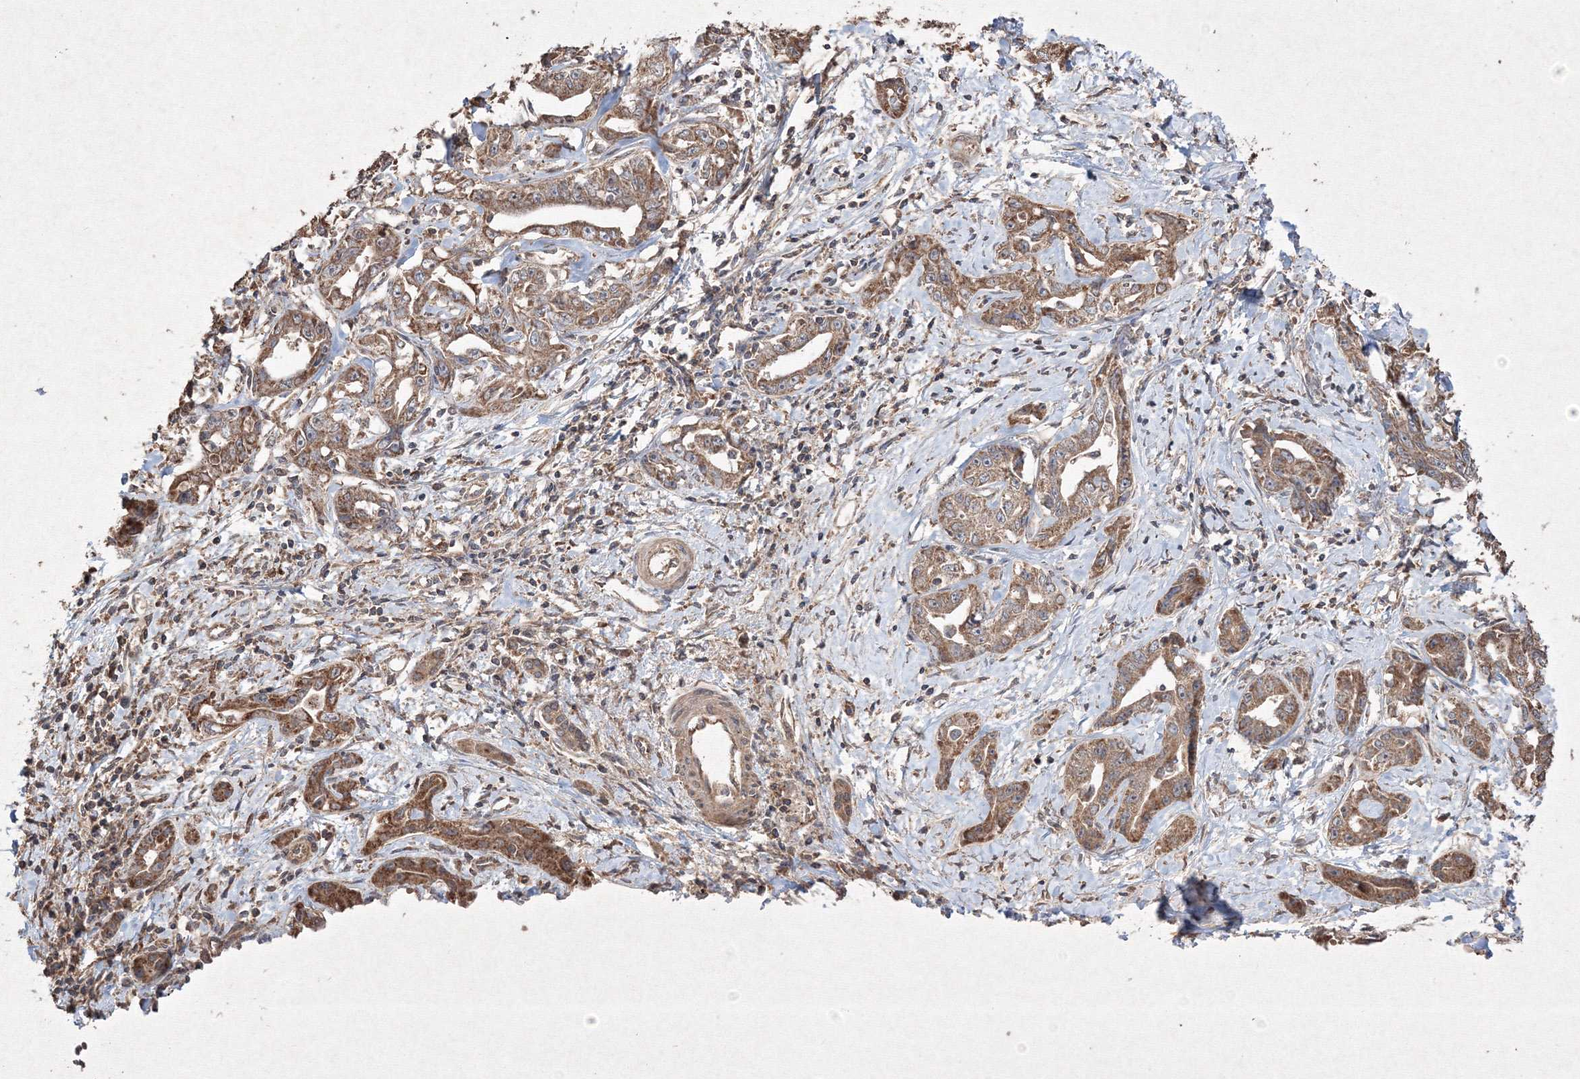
{"staining": {"intensity": "moderate", "quantity": ">75%", "location": "cytoplasmic/membranous"}, "tissue": "liver cancer", "cell_type": "Tumor cells", "image_type": "cancer", "snomed": [{"axis": "morphology", "description": "Cholangiocarcinoma"}, {"axis": "topography", "description": "Liver"}], "caption": "Liver cancer (cholangiocarcinoma) stained for a protein (brown) reveals moderate cytoplasmic/membranous positive staining in about >75% of tumor cells.", "gene": "GRSF1", "patient": {"sex": "male", "age": 59}}